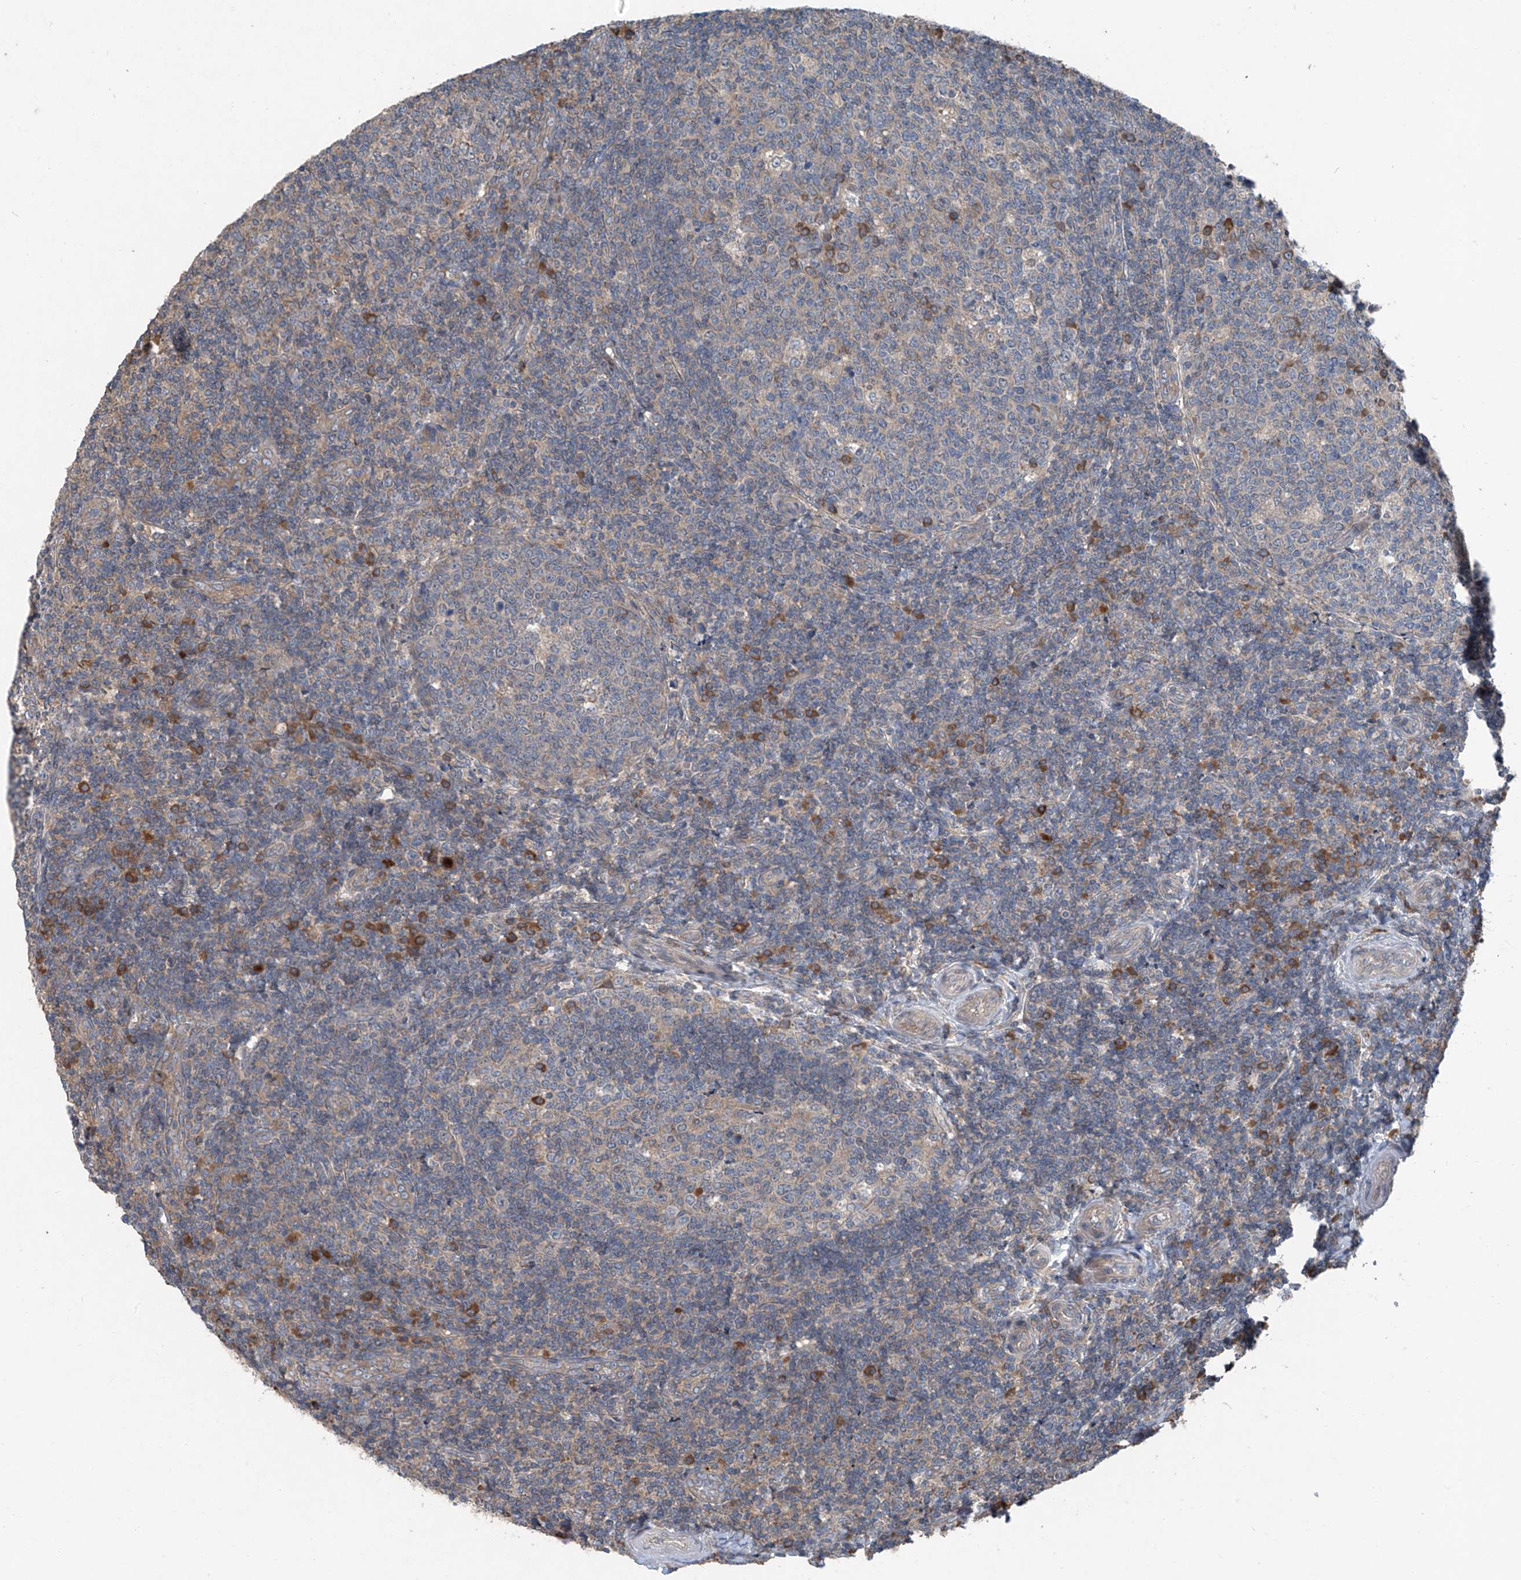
{"staining": {"intensity": "negative", "quantity": "none", "location": "none"}, "tissue": "tonsil", "cell_type": "Germinal center cells", "image_type": "normal", "snomed": [{"axis": "morphology", "description": "Normal tissue, NOS"}, {"axis": "topography", "description": "Tonsil"}], "caption": "This is an IHC histopathology image of benign tonsil. There is no expression in germinal center cells.", "gene": "FOXRED2", "patient": {"sex": "female", "age": 19}}